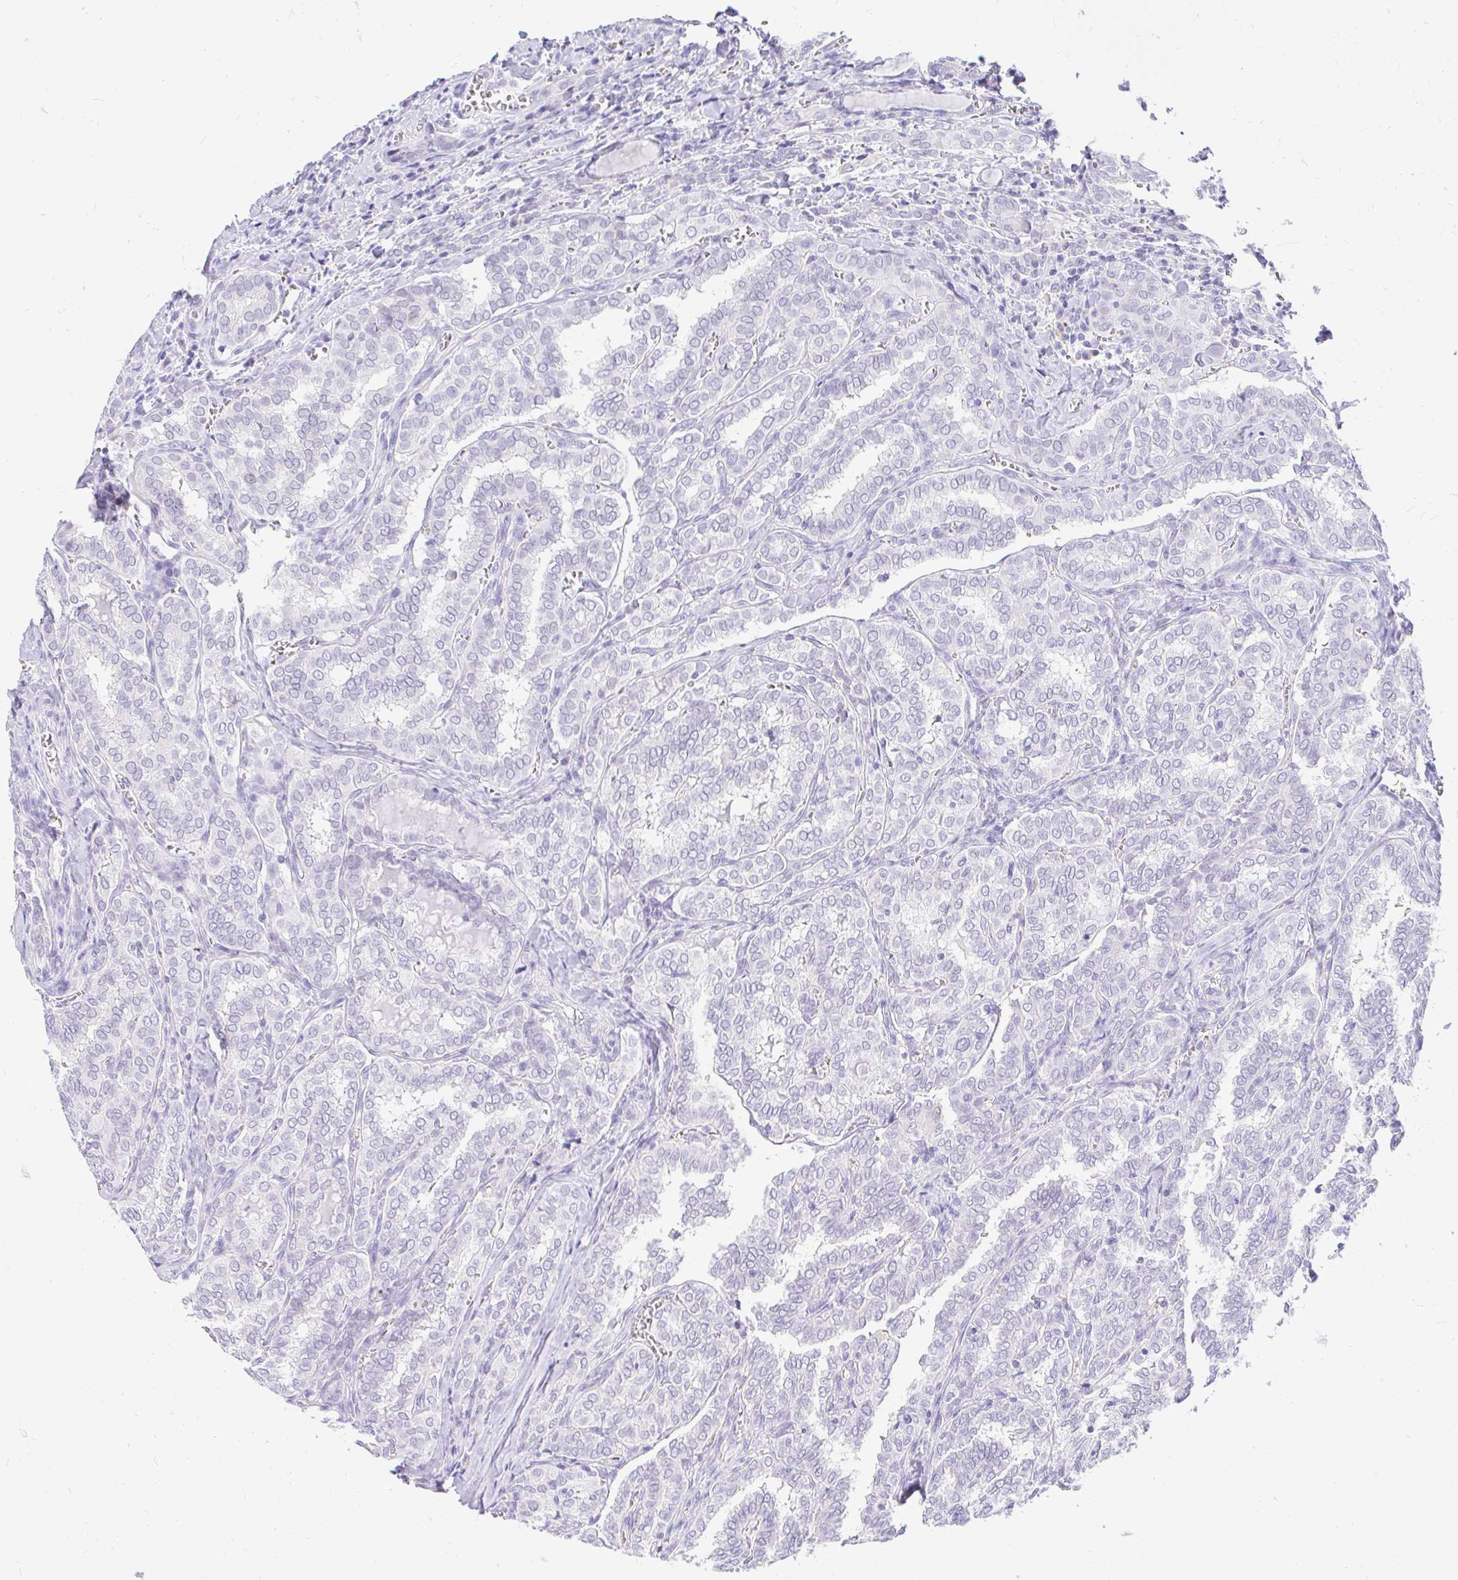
{"staining": {"intensity": "negative", "quantity": "none", "location": "none"}, "tissue": "thyroid cancer", "cell_type": "Tumor cells", "image_type": "cancer", "snomed": [{"axis": "morphology", "description": "Papillary adenocarcinoma, NOS"}, {"axis": "topography", "description": "Thyroid gland"}], "caption": "High power microscopy photomicrograph of an immunohistochemistry (IHC) photomicrograph of papillary adenocarcinoma (thyroid), revealing no significant positivity in tumor cells. (Stains: DAB (3,3'-diaminobenzidine) immunohistochemistry (IHC) with hematoxylin counter stain, Microscopy: brightfield microscopy at high magnification).", "gene": "FATE1", "patient": {"sex": "female", "age": 30}}